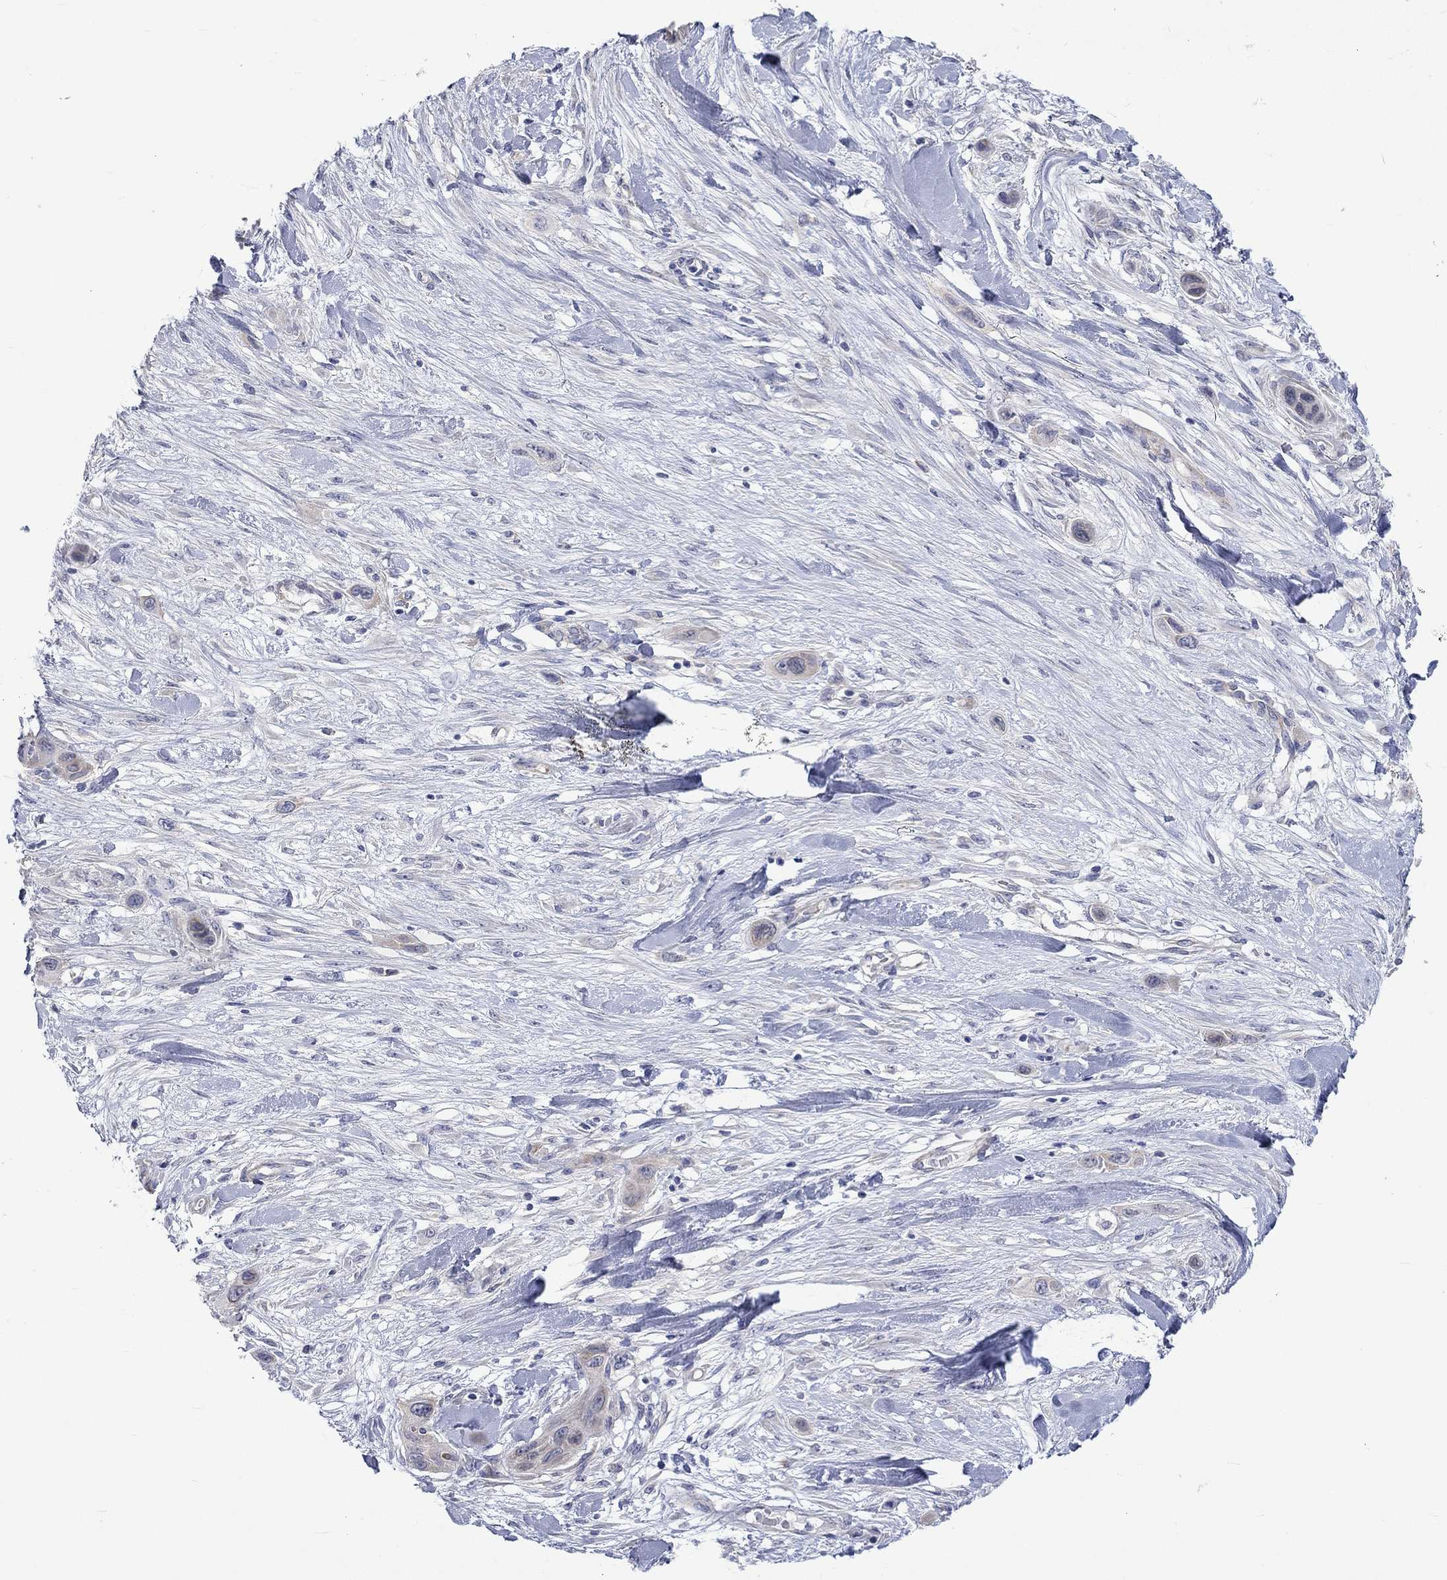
{"staining": {"intensity": "negative", "quantity": "none", "location": "none"}, "tissue": "skin cancer", "cell_type": "Tumor cells", "image_type": "cancer", "snomed": [{"axis": "morphology", "description": "Squamous cell carcinoma, NOS"}, {"axis": "topography", "description": "Skin"}], "caption": "Immunohistochemical staining of human skin squamous cell carcinoma shows no significant staining in tumor cells.", "gene": "CERS1", "patient": {"sex": "male", "age": 79}}